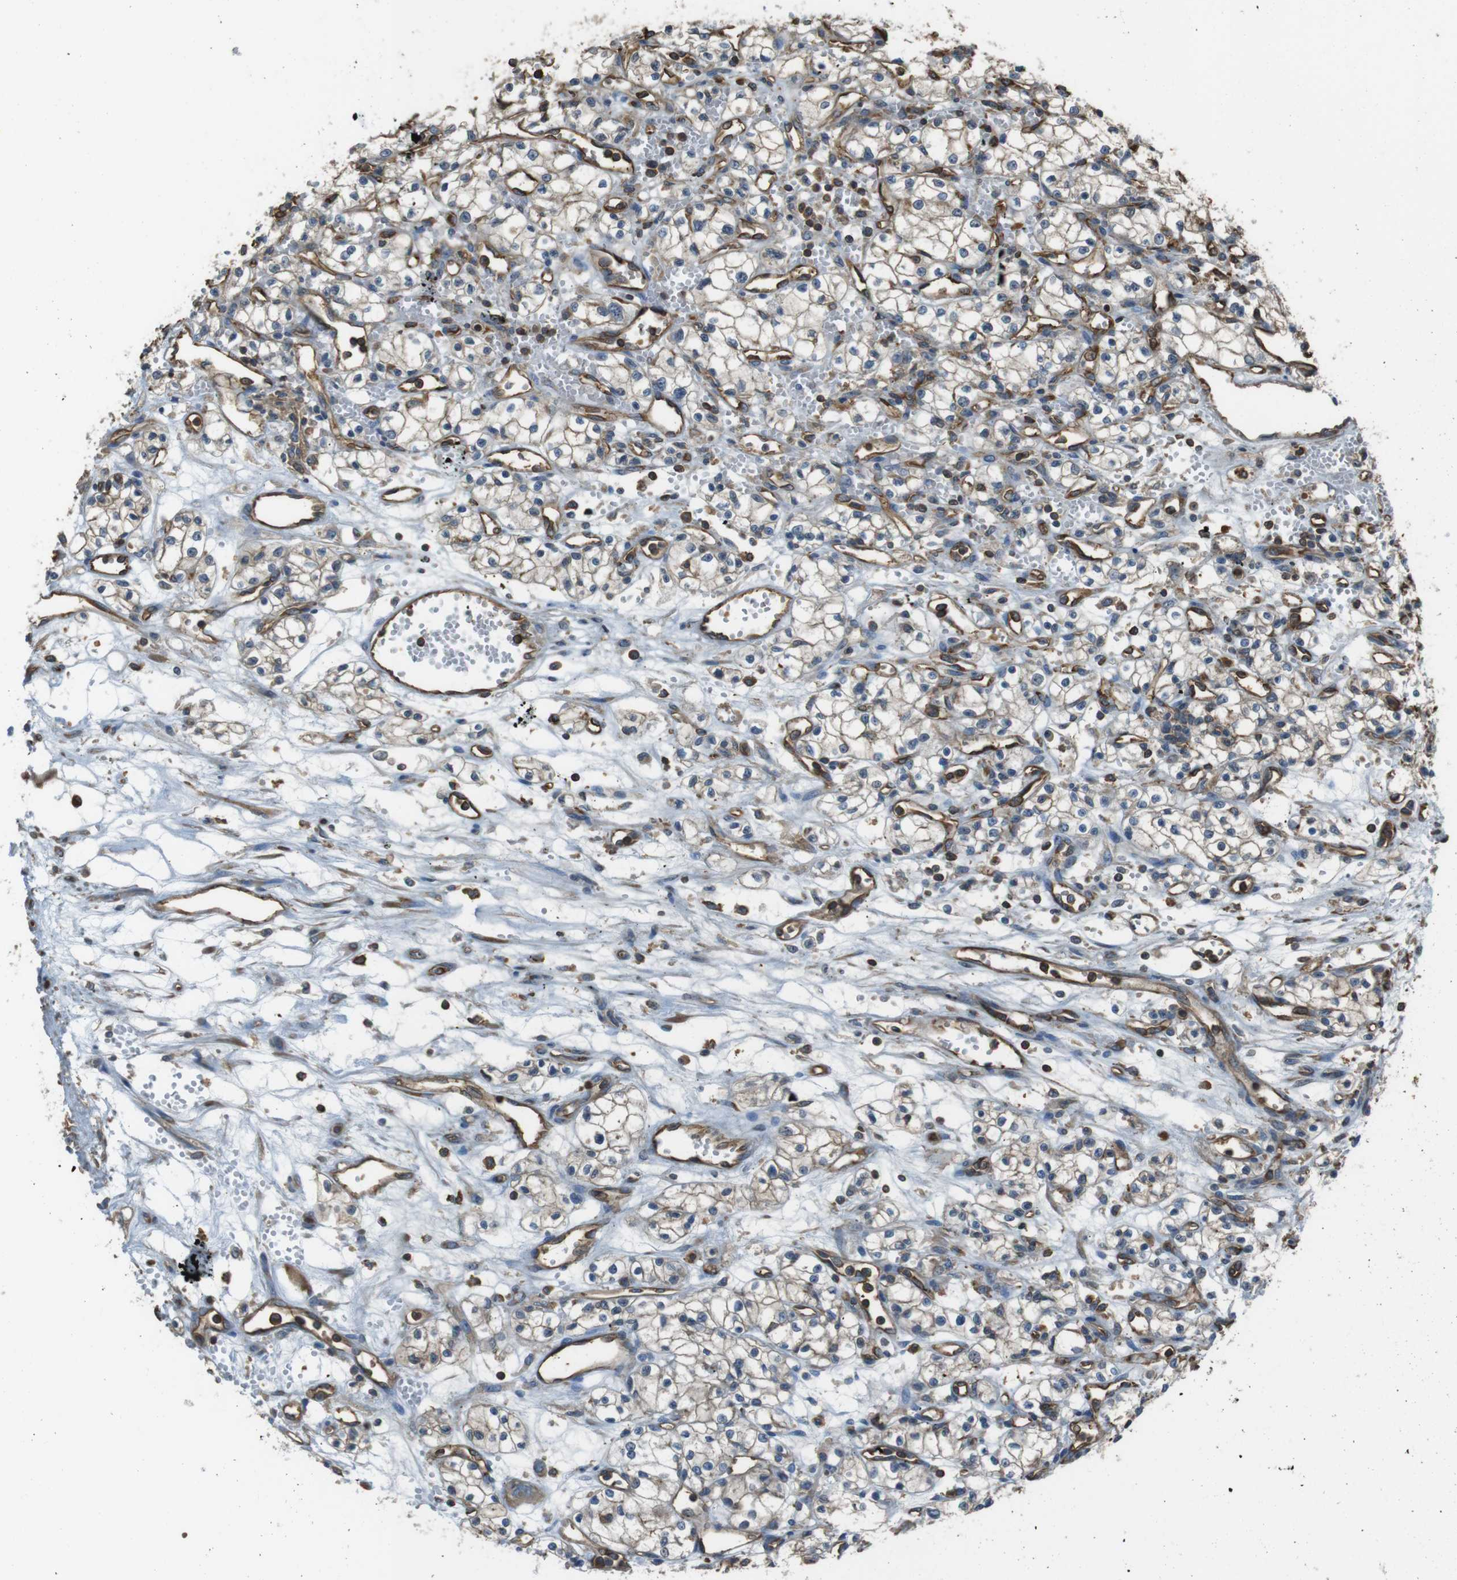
{"staining": {"intensity": "weak", "quantity": "<25%", "location": "cytoplasmic/membranous"}, "tissue": "renal cancer", "cell_type": "Tumor cells", "image_type": "cancer", "snomed": [{"axis": "morphology", "description": "Normal tissue, NOS"}, {"axis": "morphology", "description": "Adenocarcinoma, NOS"}, {"axis": "topography", "description": "Kidney"}], "caption": "Immunohistochemistry histopathology image of neoplastic tissue: human adenocarcinoma (renal) stained with DAB reveals no significant protein expression in tumor cells.", "gene": "FCAR", "patient": {"sex": "male", "age": 59}}